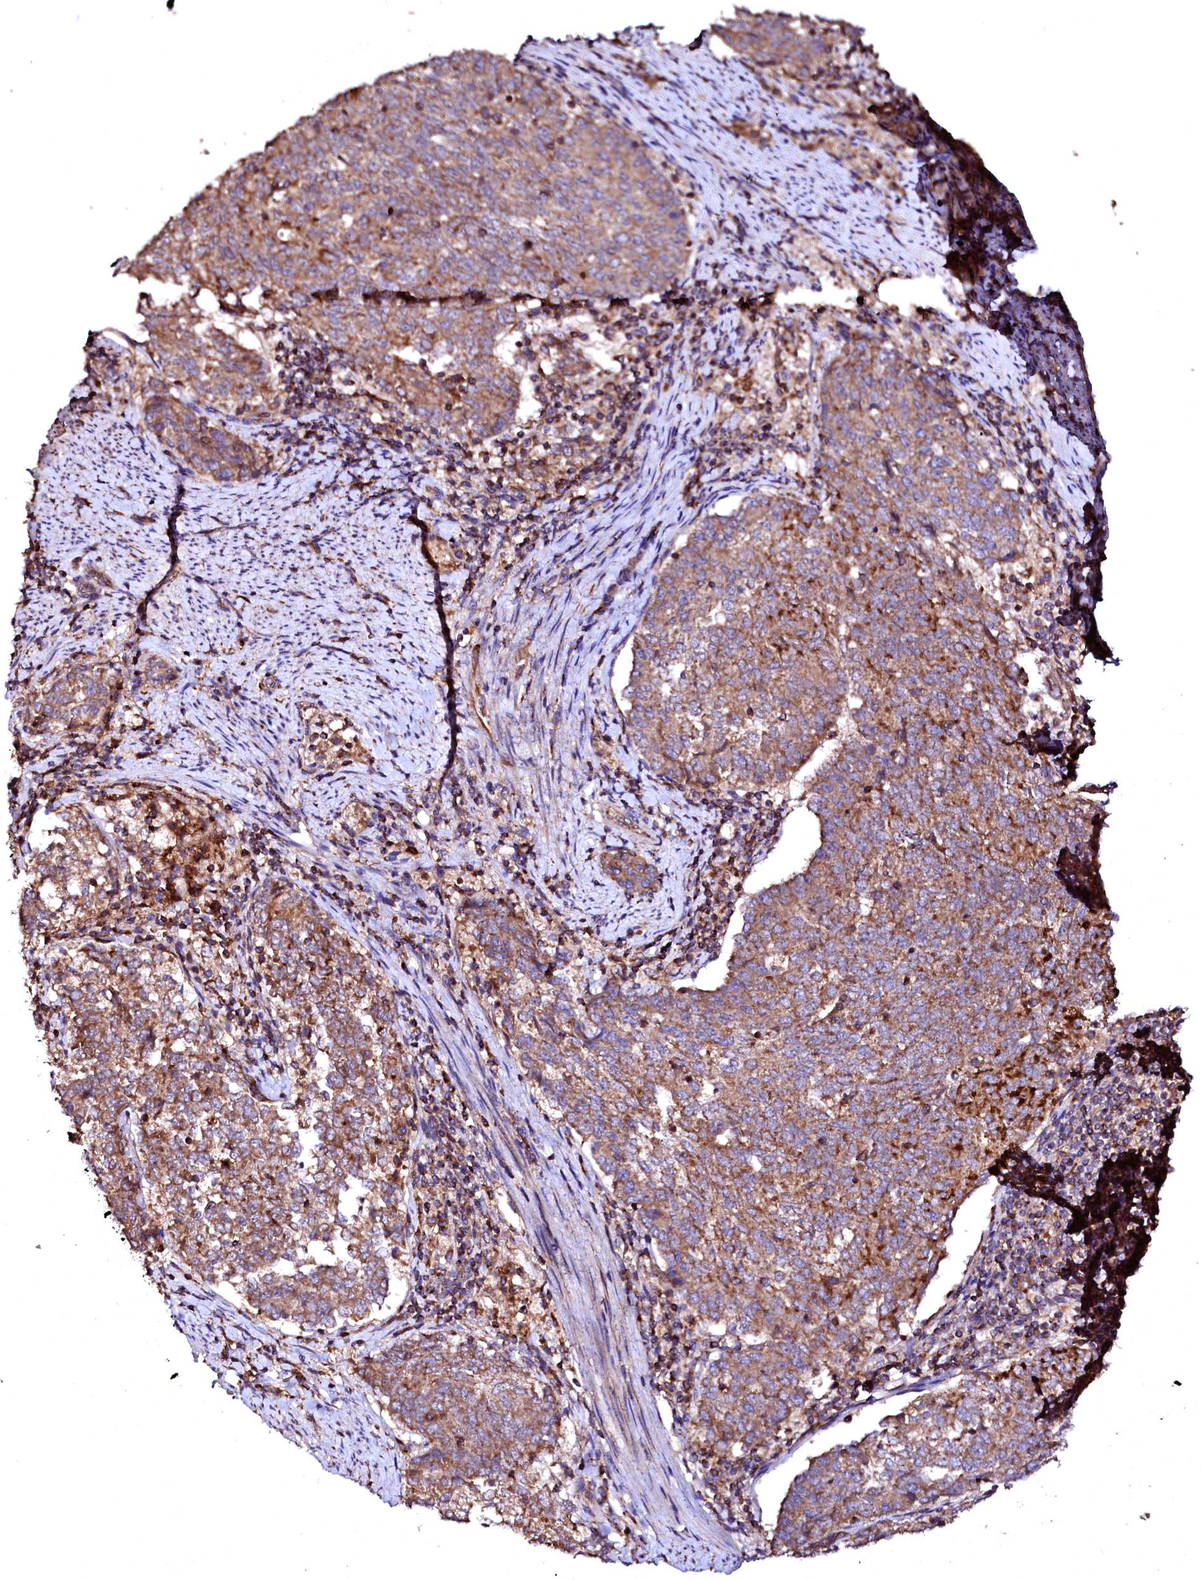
{"staining": {"intensity": "moderate", "quantity": ">75%", "location": "cytoplasmic/membranous"}, "tissue": "endometrial cancer", "cell_type": "Tumor cells", "image_type": "cancer", "snomed": [{"axis": "morphology", "description": "Adenocarcinoma, NOS"}, {"axis": "topography", "description": "Endometrium"}], "caption": "Protein staining of endometrial cancer (adenocarcinoma) tissue reveals moderate cytoplasmic/membranous positivity in about >75% of tumor cells.", "gene": "ST3GAL1", "patient": {"sex": "female", "age": 80}}